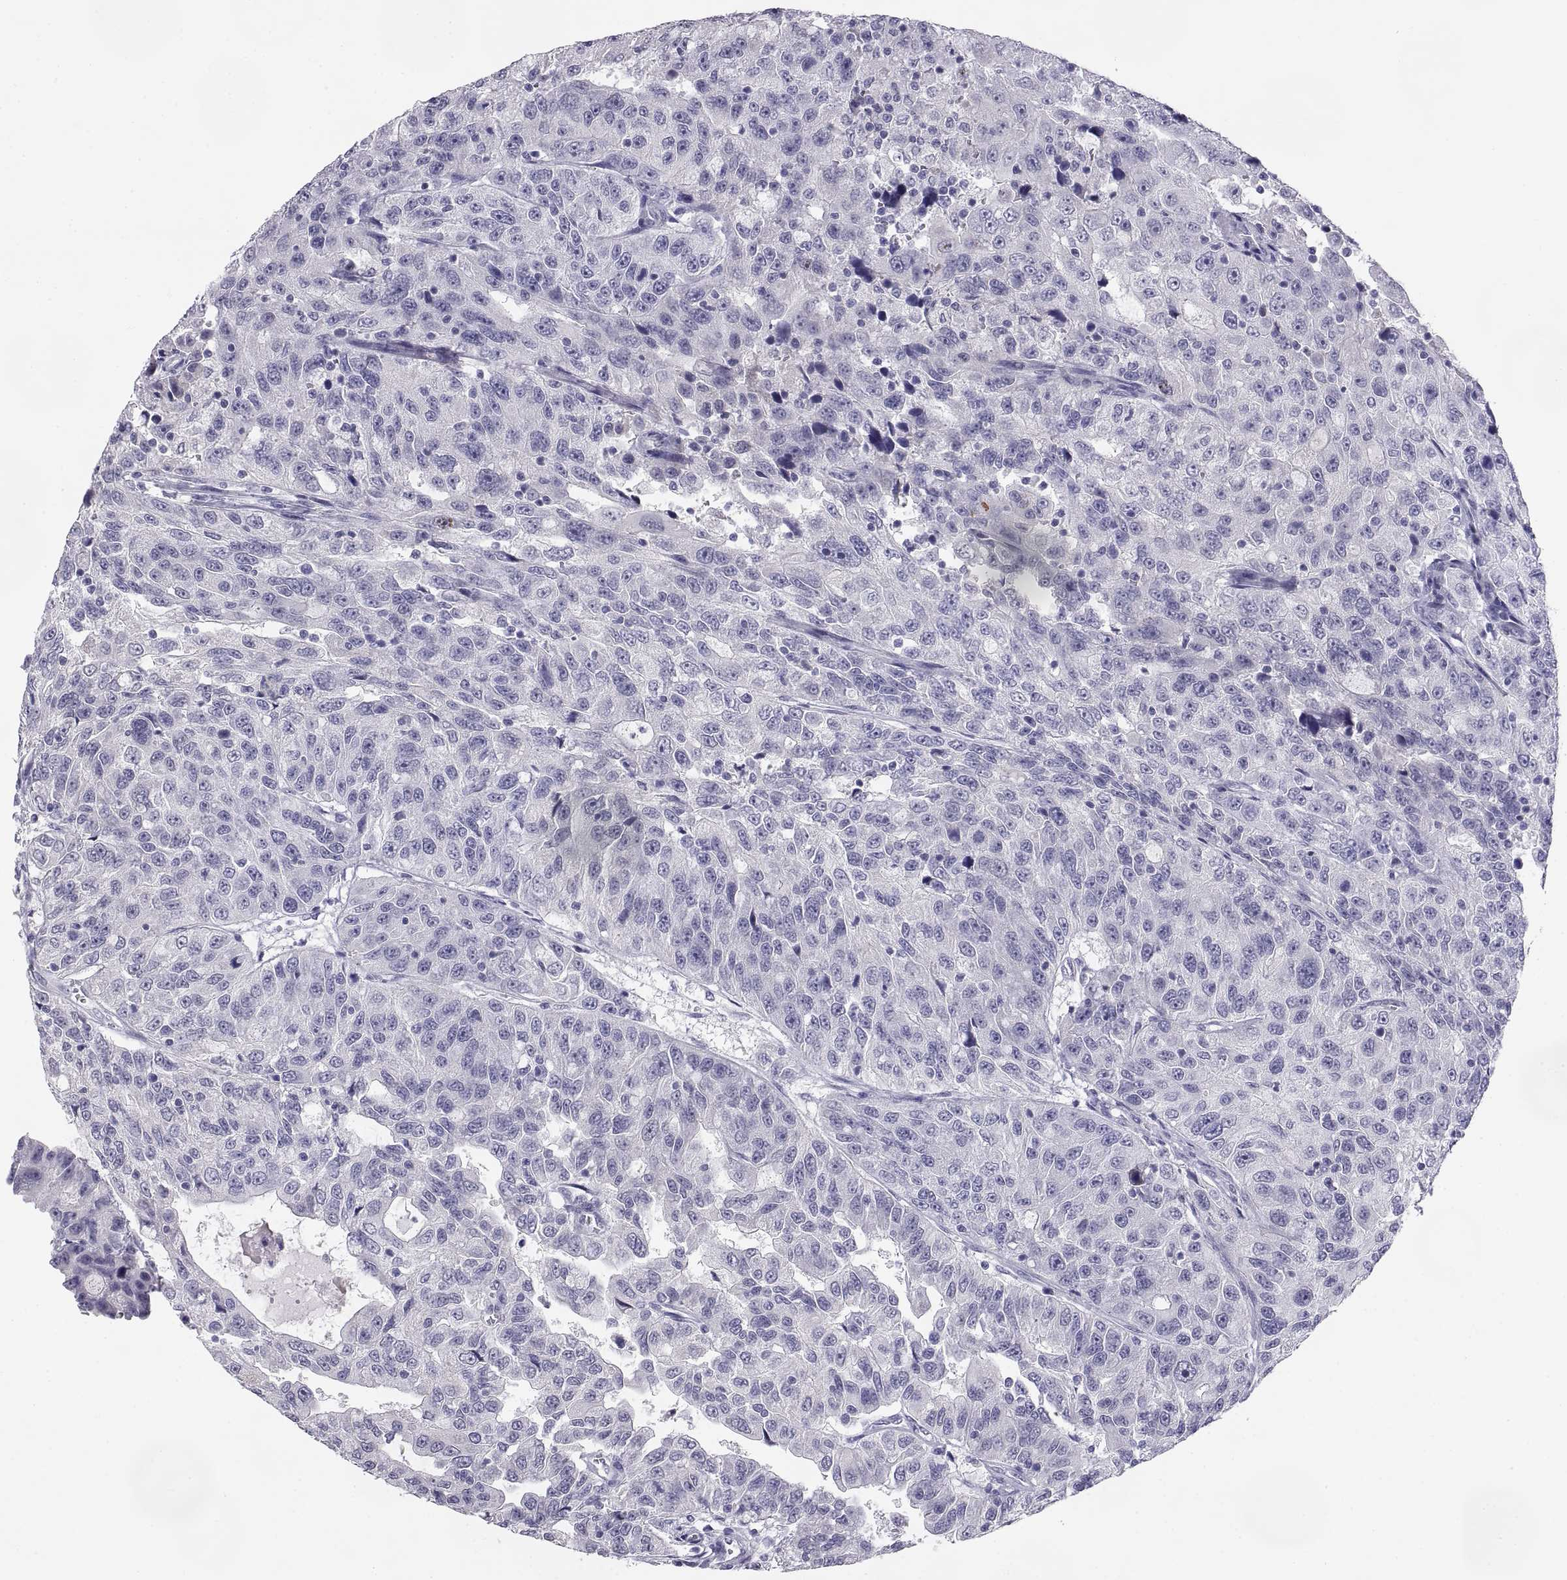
{"staining": {"intensity": "negative", "quantity": "none", "location": "none"}, "tissue": "urothelial cancer", "cell_type": "Tumor cells", "image_type": "cancer", "snomed": [{"axis": "morphology", "description": "Urothelial carcinoma, NOS"}, {"axis": "morphology", "description": "Urothelial carcinoma, High grade"}, {"axis": "topography", "description": "Urinary bladder"}], "caption": "Tumor cells show no significant positivity in urothelial cancer.", "gene": "TEX13A", "patient": {"sex": "female", "age": 73}}